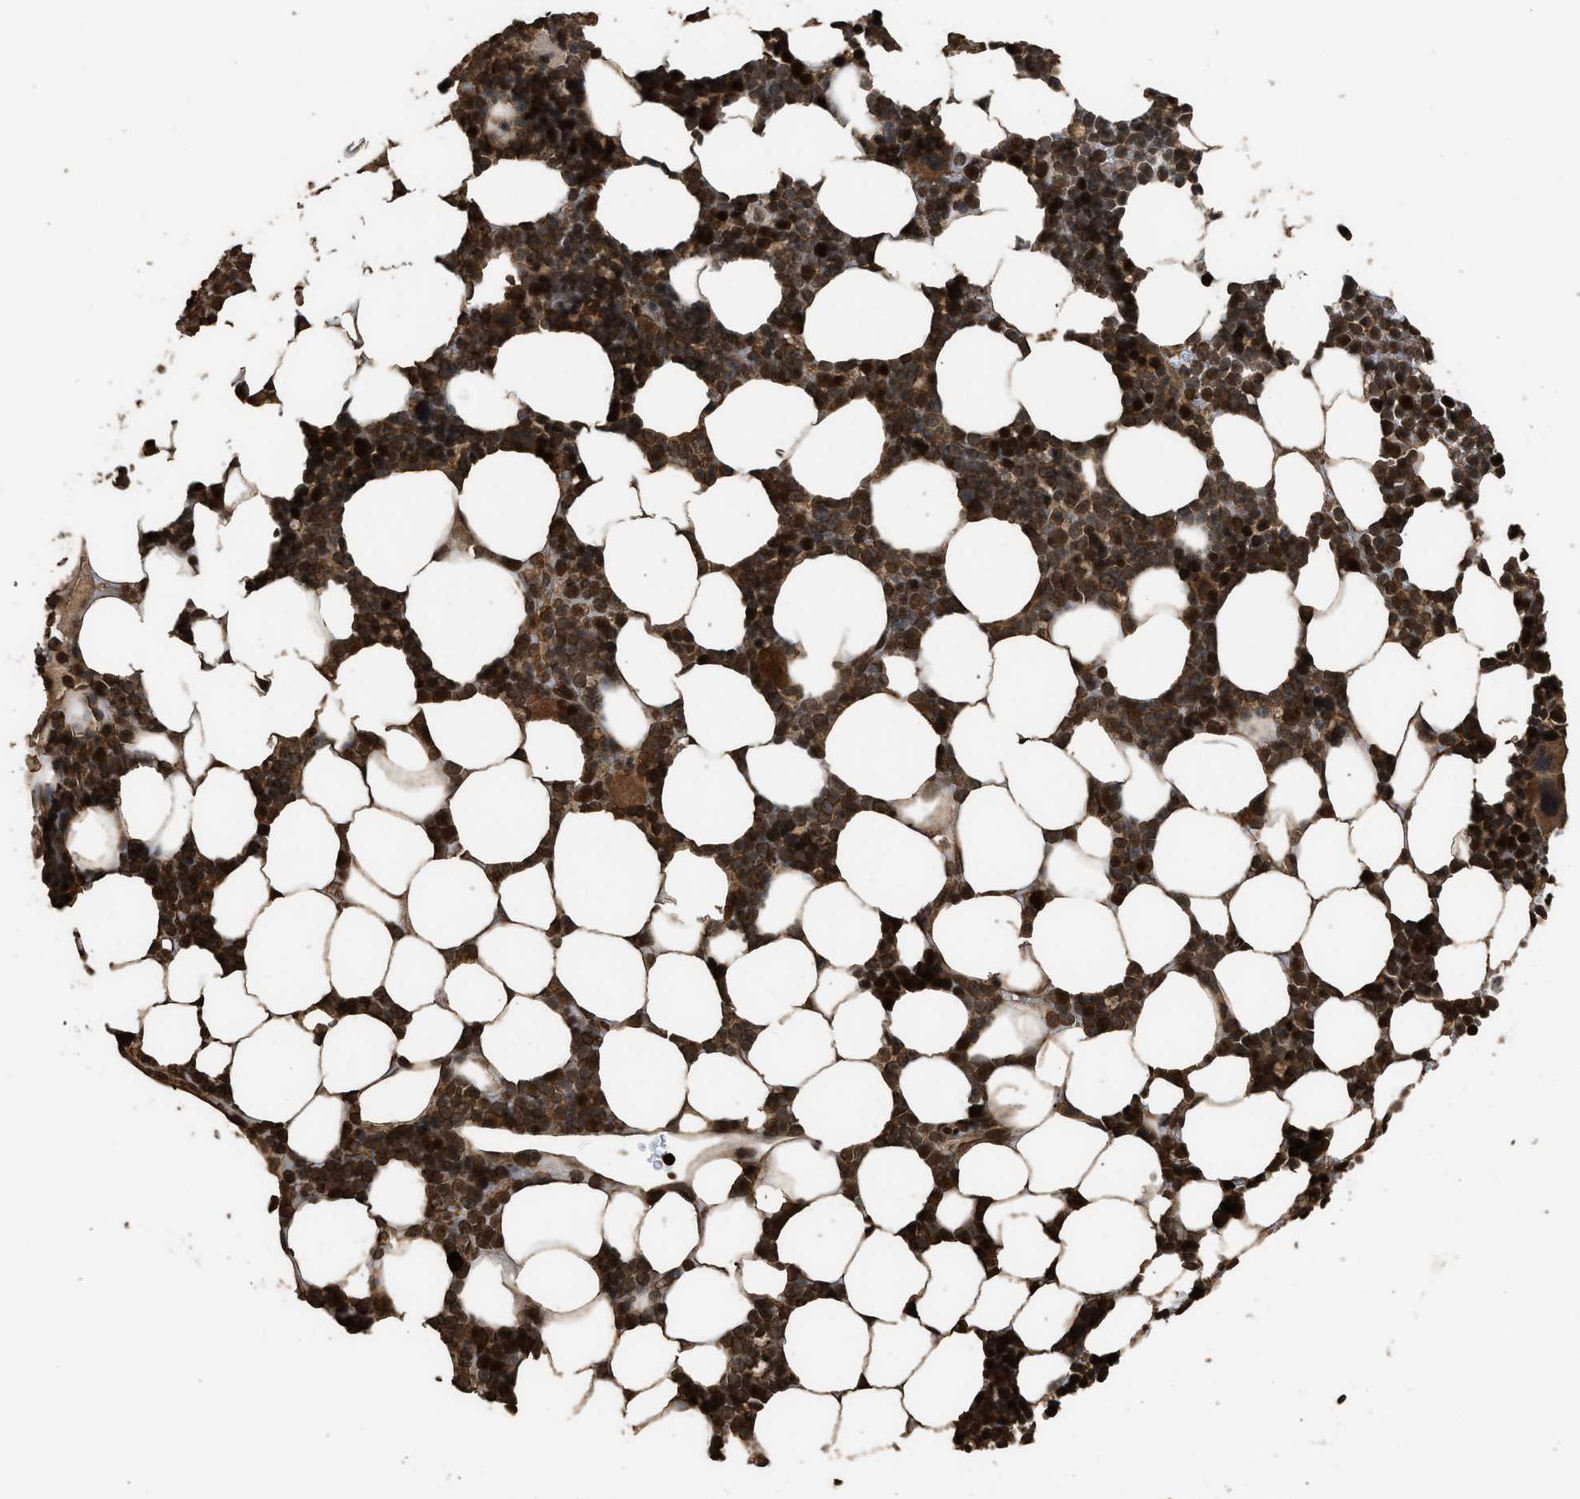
{"staining": {"intensity": "strong", "quantity": ">75%", "location": "nuclear"}, "tissue": "bone marrow", "cell_type": "Hematopoietic cells", "image_type": "normal", "snomed": [{"axis": "morphology", "description": "Normal tissue, NOS"}, {"axis": "topography", "description": "Bone marrow"}], "caption": "Immunohistochemistry (IHC) of unremarkable human bone marrow reveals high levels of strong nuclear staining in approximately >75% of hematopoietic cells.", "gene": "MYBL2", "patient": {"sex": "female", "age": 73}}